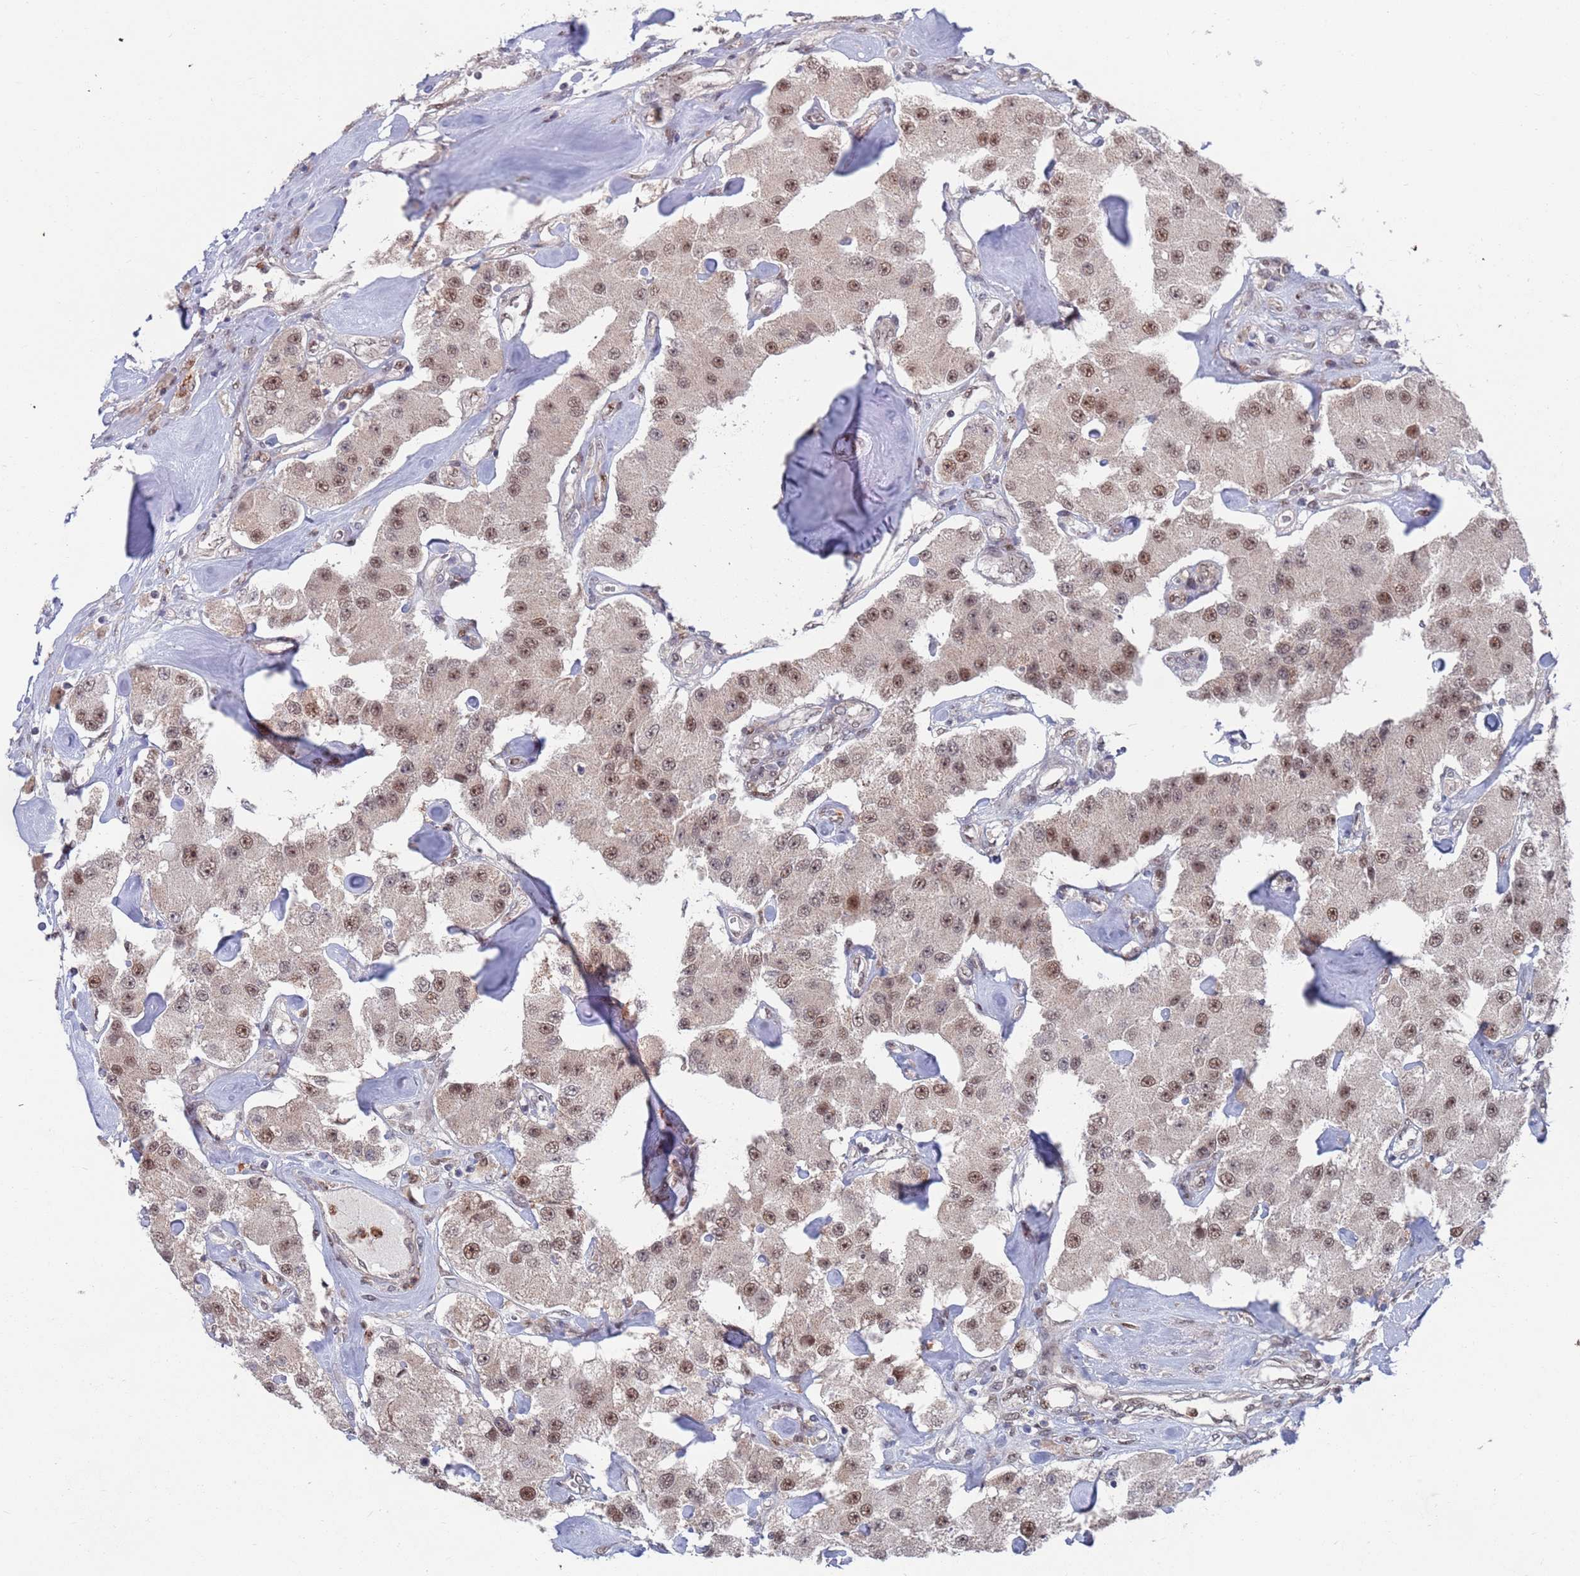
{"staining": {"intensity": "moderate", "quantity": ">75%", "location": "nuclear"}, "tissue": "carcinoid", "cell_type": "Tumor cells", "image_type": "cancer", "snomed": [{"axis": "morphology", "description": "Carcinoid, malignant, NOS"}, {"axis": "topography", "description": "Pancreas"}], "caption": "The photomicrograph displays staining of carcinoid, revealing moderate nuclear protein staining (brown color) within tumor cells.", "gene": "RPP25", "patient": {"sex": "male", "age": 41}}